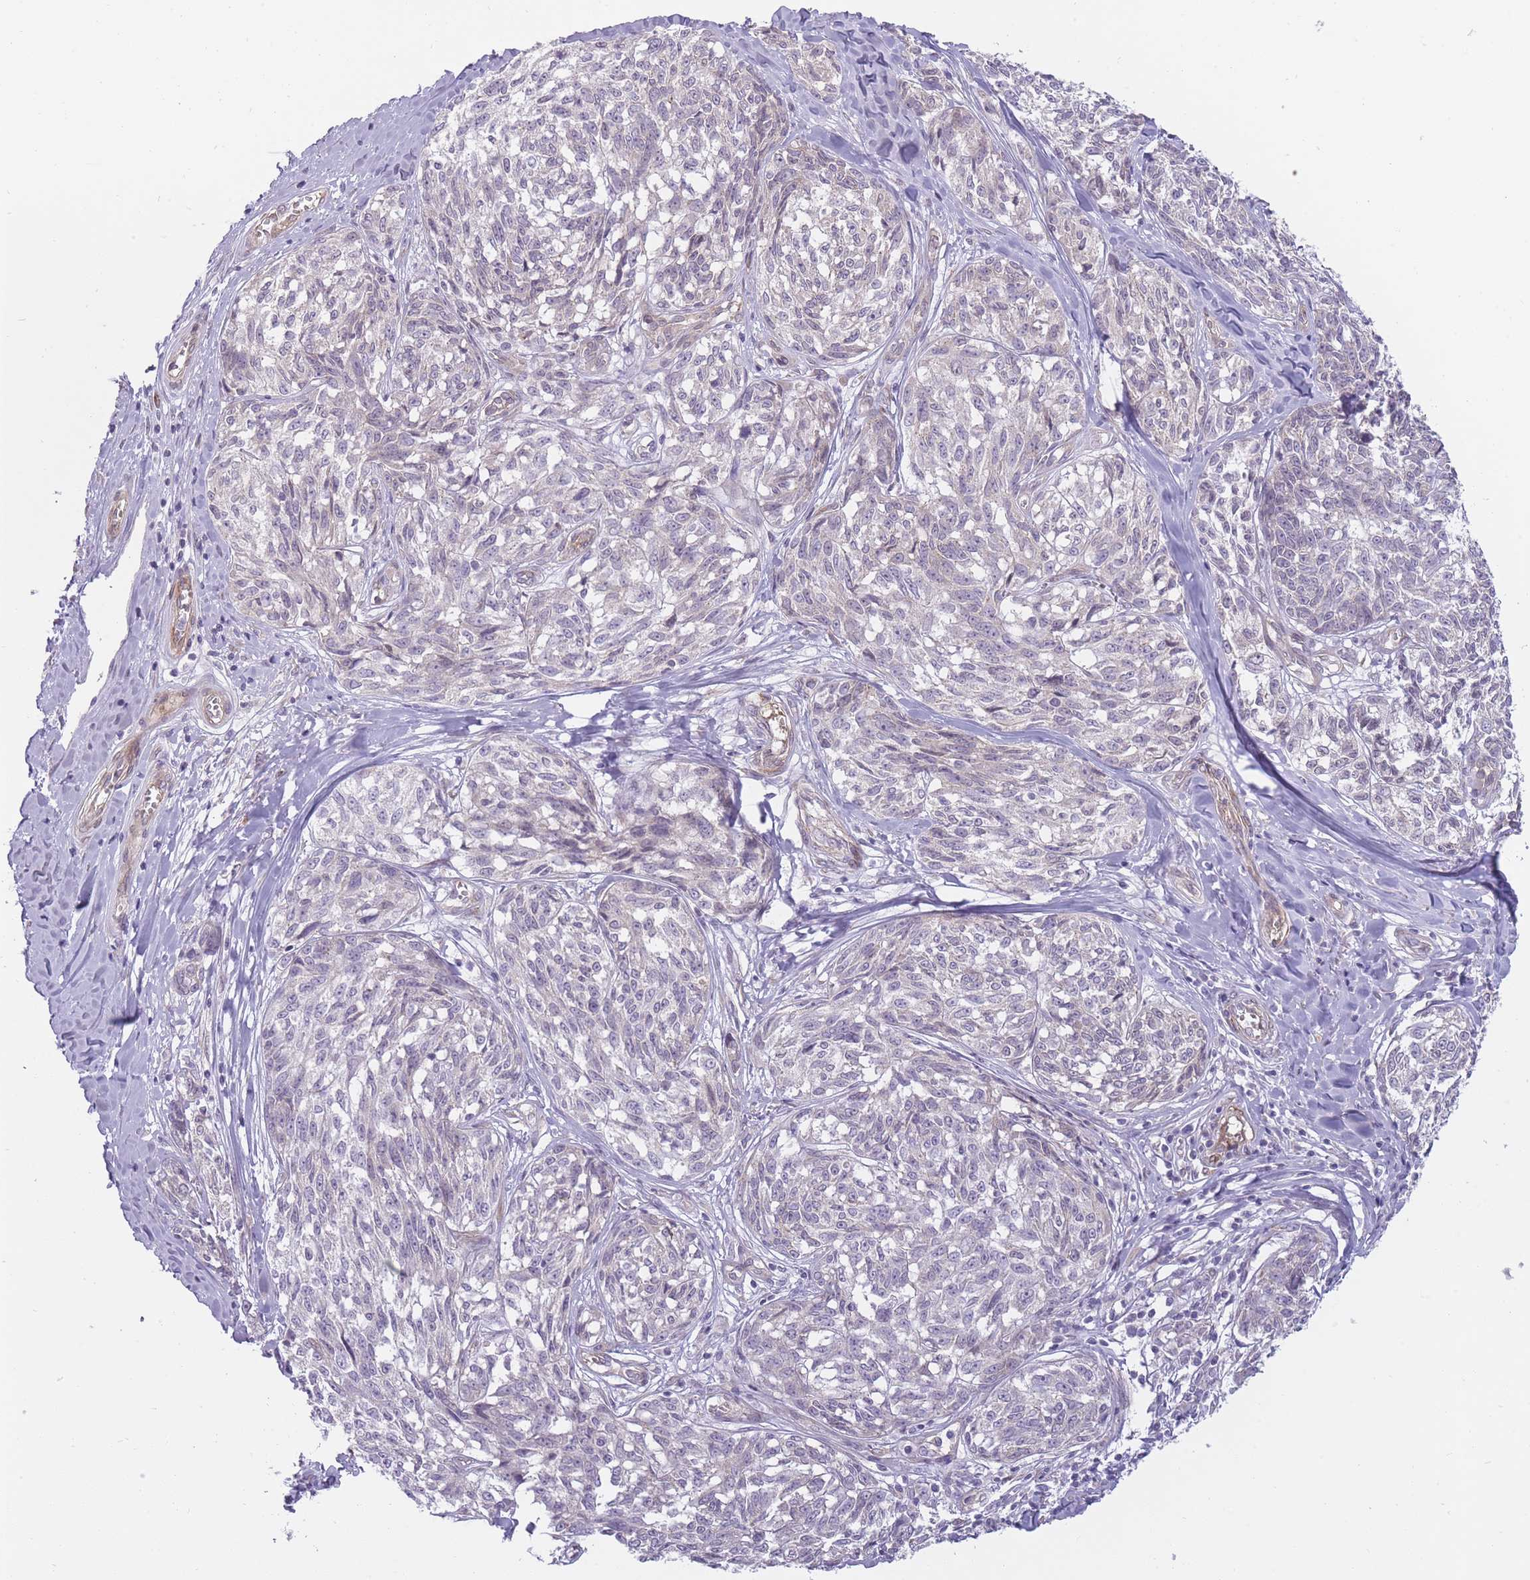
{"staining": {"intensity": "negative", "quantity": "none", "location": "none"}, "tissue": "melanoma", "cell_type": "Tumor cells", "image_type": "cancer", "snomed": [{"axis": "morphology", "description": "Normal tissue, NOS"}, {"axis": "morphology", "description": "Malignant melanoma, NOS"}, {"axis": "topography", "description": "Skin"}], "caption": "Immunohistochemistry (IHC) histopathology image of neoplastic tissue: melanoma stained with DAB (3,3'-diaminobenzidine) exhibits no significant protein positivity in tumor cells.", "gene": "PGRMC2", "patient": {"sex": "female", "age": 64}}